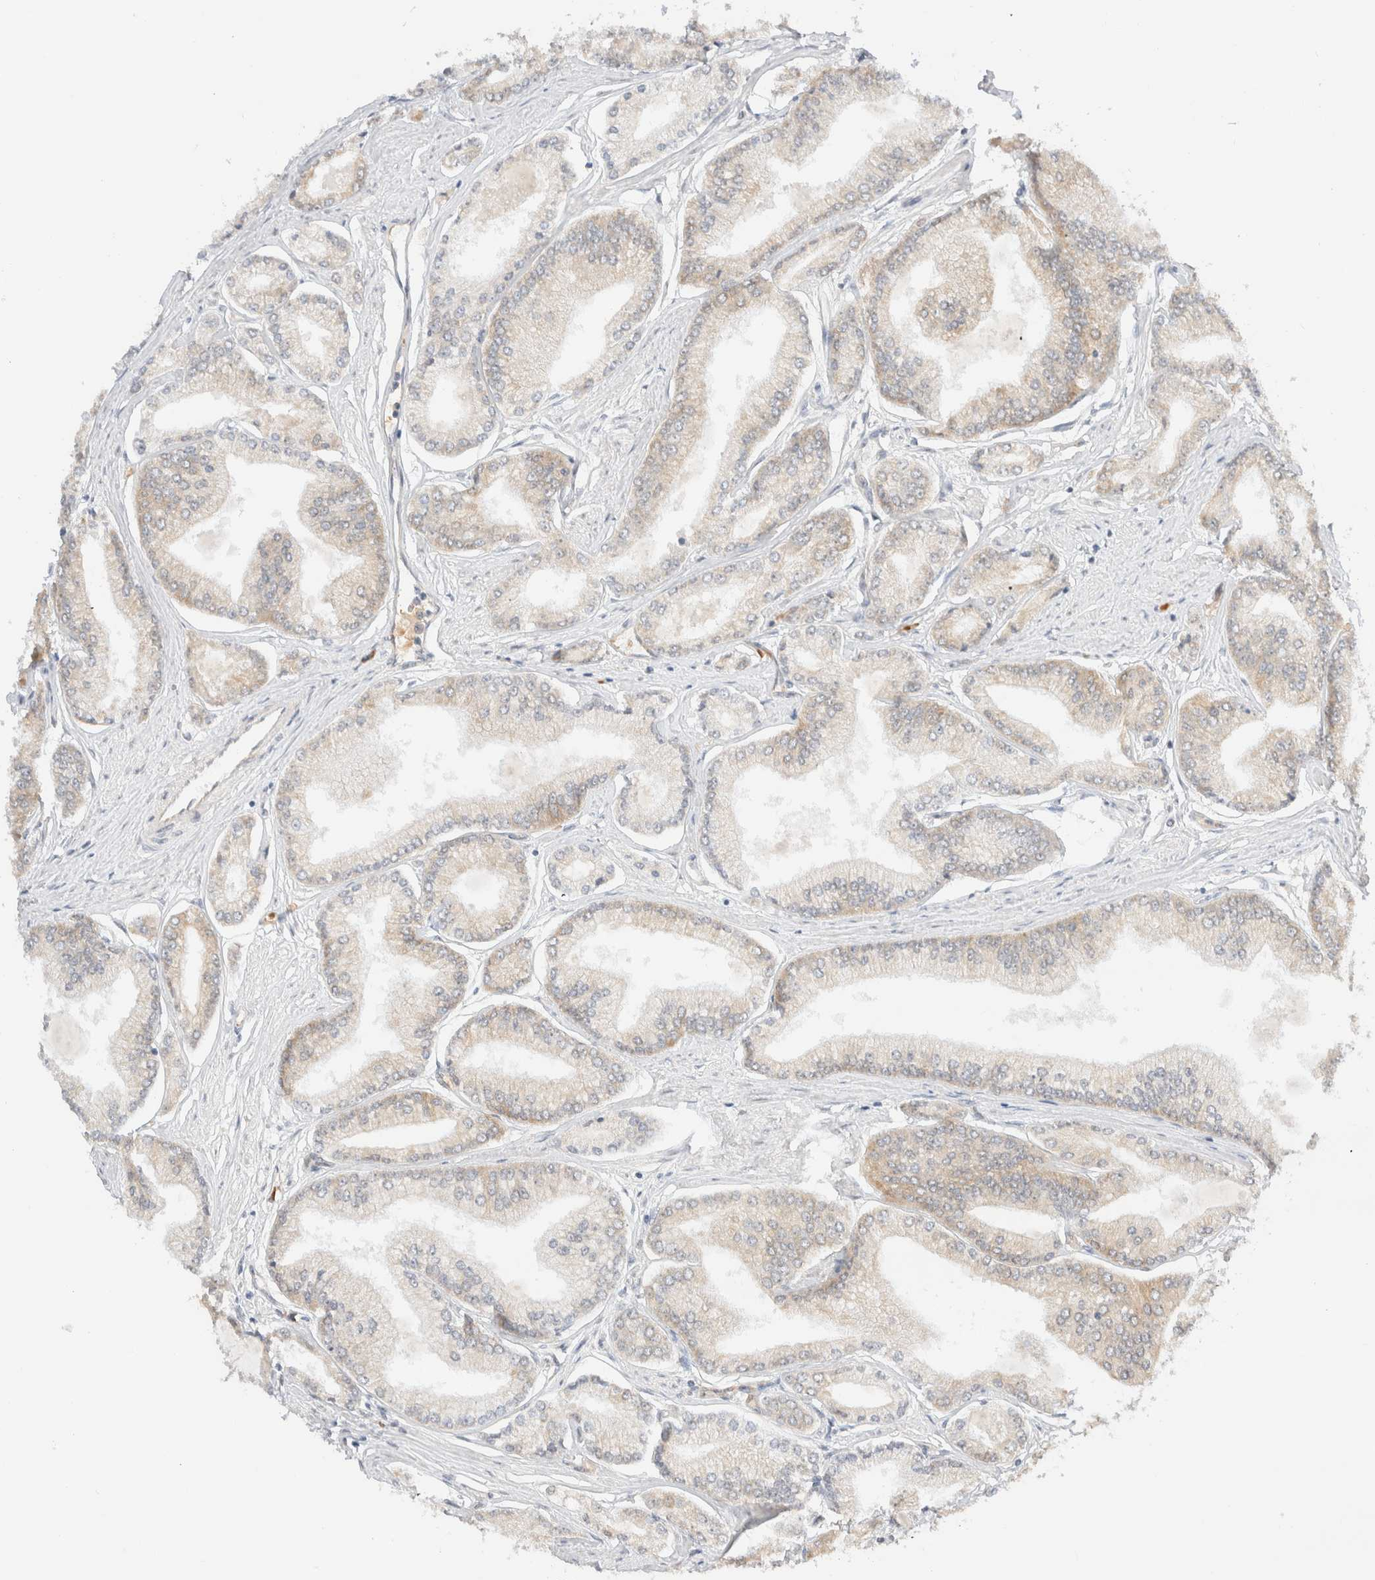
{"staining": {"intensity": "weak", "quantity": "<25%", "location": "cytoplasmic/membranous"}, "tissue": "prostate cancer", "cell_type": "Tumor cells", "image_type": "cancer", "snomed": [{"axis": "morphology", "description": "Adenocarcinoma, Low grade"}, {"axis": "topography", "description": "Prostate"}], "caption": "Immunohistochemistry (IHC) photomicrograph of neoplastic tissue: human low-grade adenocarcinoma (prostate) stained with DAB demonstrates no significant protein positivity in tumor cells. (Brightfield microscopy of DAB immunohistochemistry (IHC) at high magnification).", "gene": "SYVN1", "patient": {"sex": "male", "age": 52}}